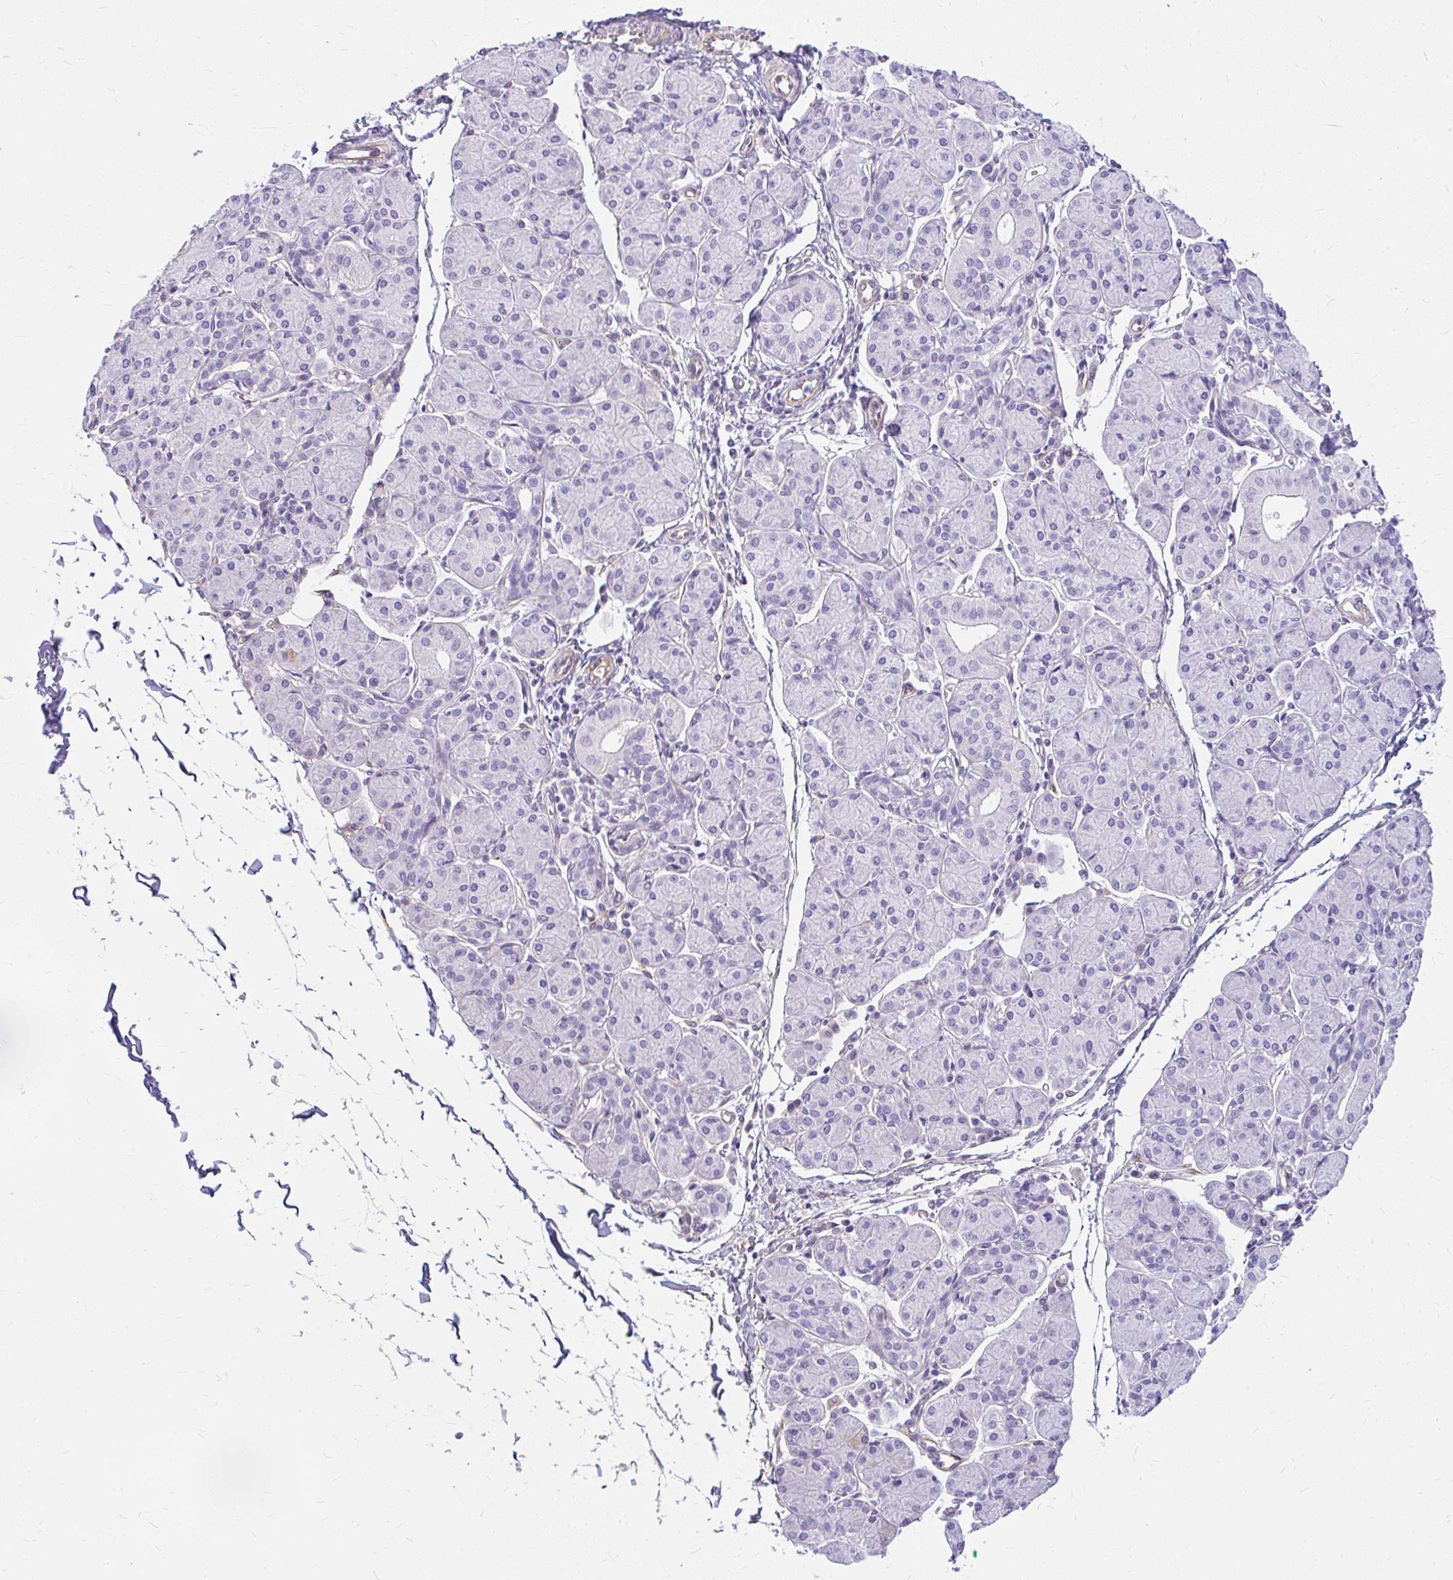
{"staining": {"intensity": "negative", "quantity": "none", "location": "none"}, "tissue": "salivary gland", "cell_type": "Glandular cells", "image_type": "normal", "snomed": [{"axis": "morphology", "description": "Normal tissue, NOS"}, {"axis": "morphology", "description": "Inflammation, NOS"}, {"axis": "topography", "description": "Lymph node"}, {"axis": "topography", "description": "Salivary gland"}], "caption": "Immunohistochemical staining of benign human salivary gland reveals no significant positivity in glandular cells.", "gene": "FAM83C", "patient": {"sex": "male", "age": 3}}